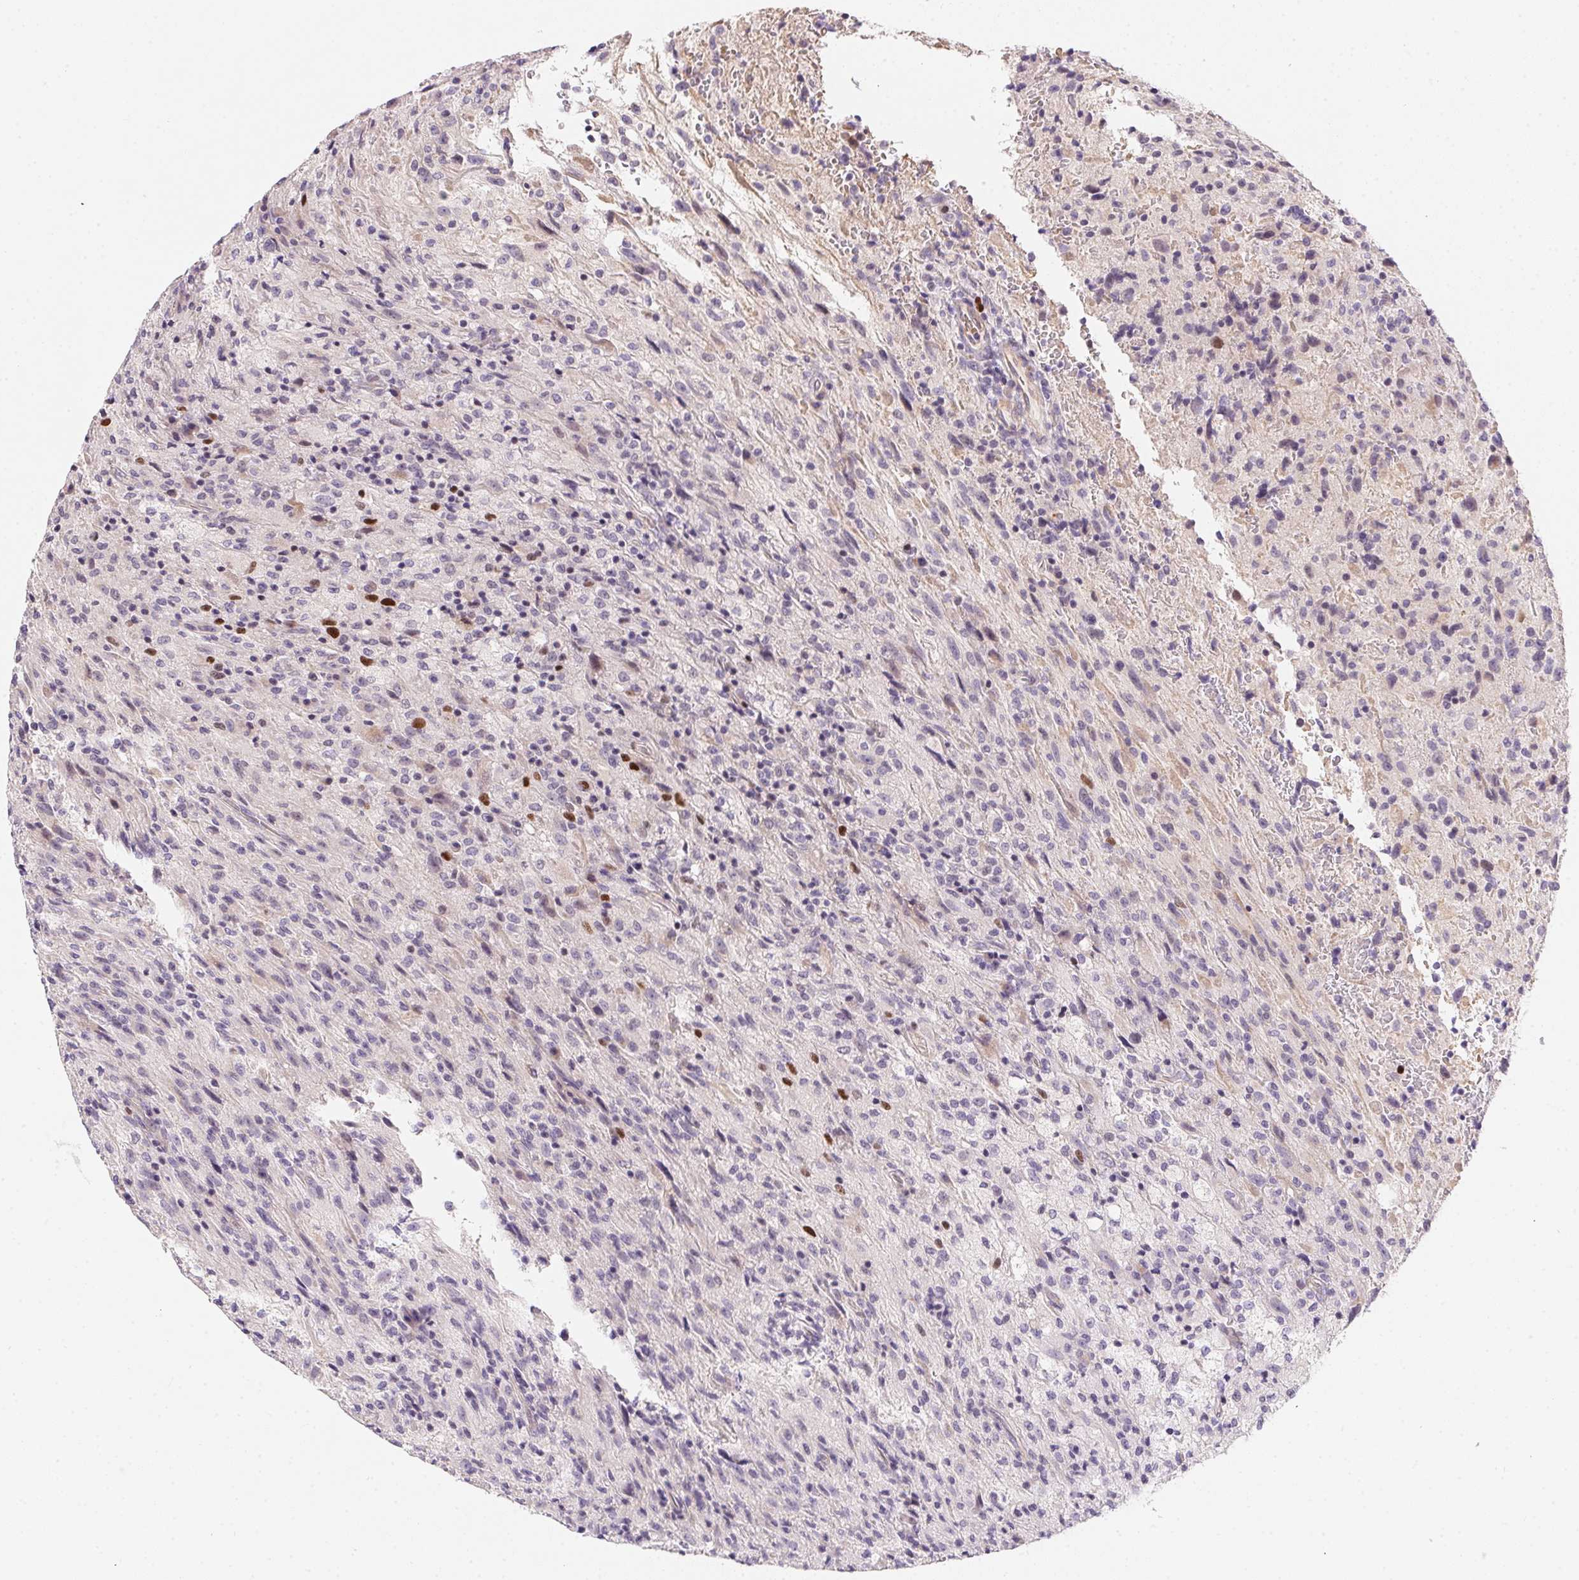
{"staining": {"intensity": "moderate", "quantity": "<25%", "location": "nuclear"}, "tissue": "glioma", "cell_type": "Tumor cells", "image_type": "cancer", "snomed": [{"axis": "morphology", "description": "Glioma, malignant, High grade"}, {"axis": "topography", "description": "Brain"}], "caption": "Moderate nuclear staining for a protein is seen in approximately <25% of tumor cells of malignant glioma (high-grade) using immunohistochemistry.", "gene": "HELLS", "patient": {"sex": "male", "age": 68}}